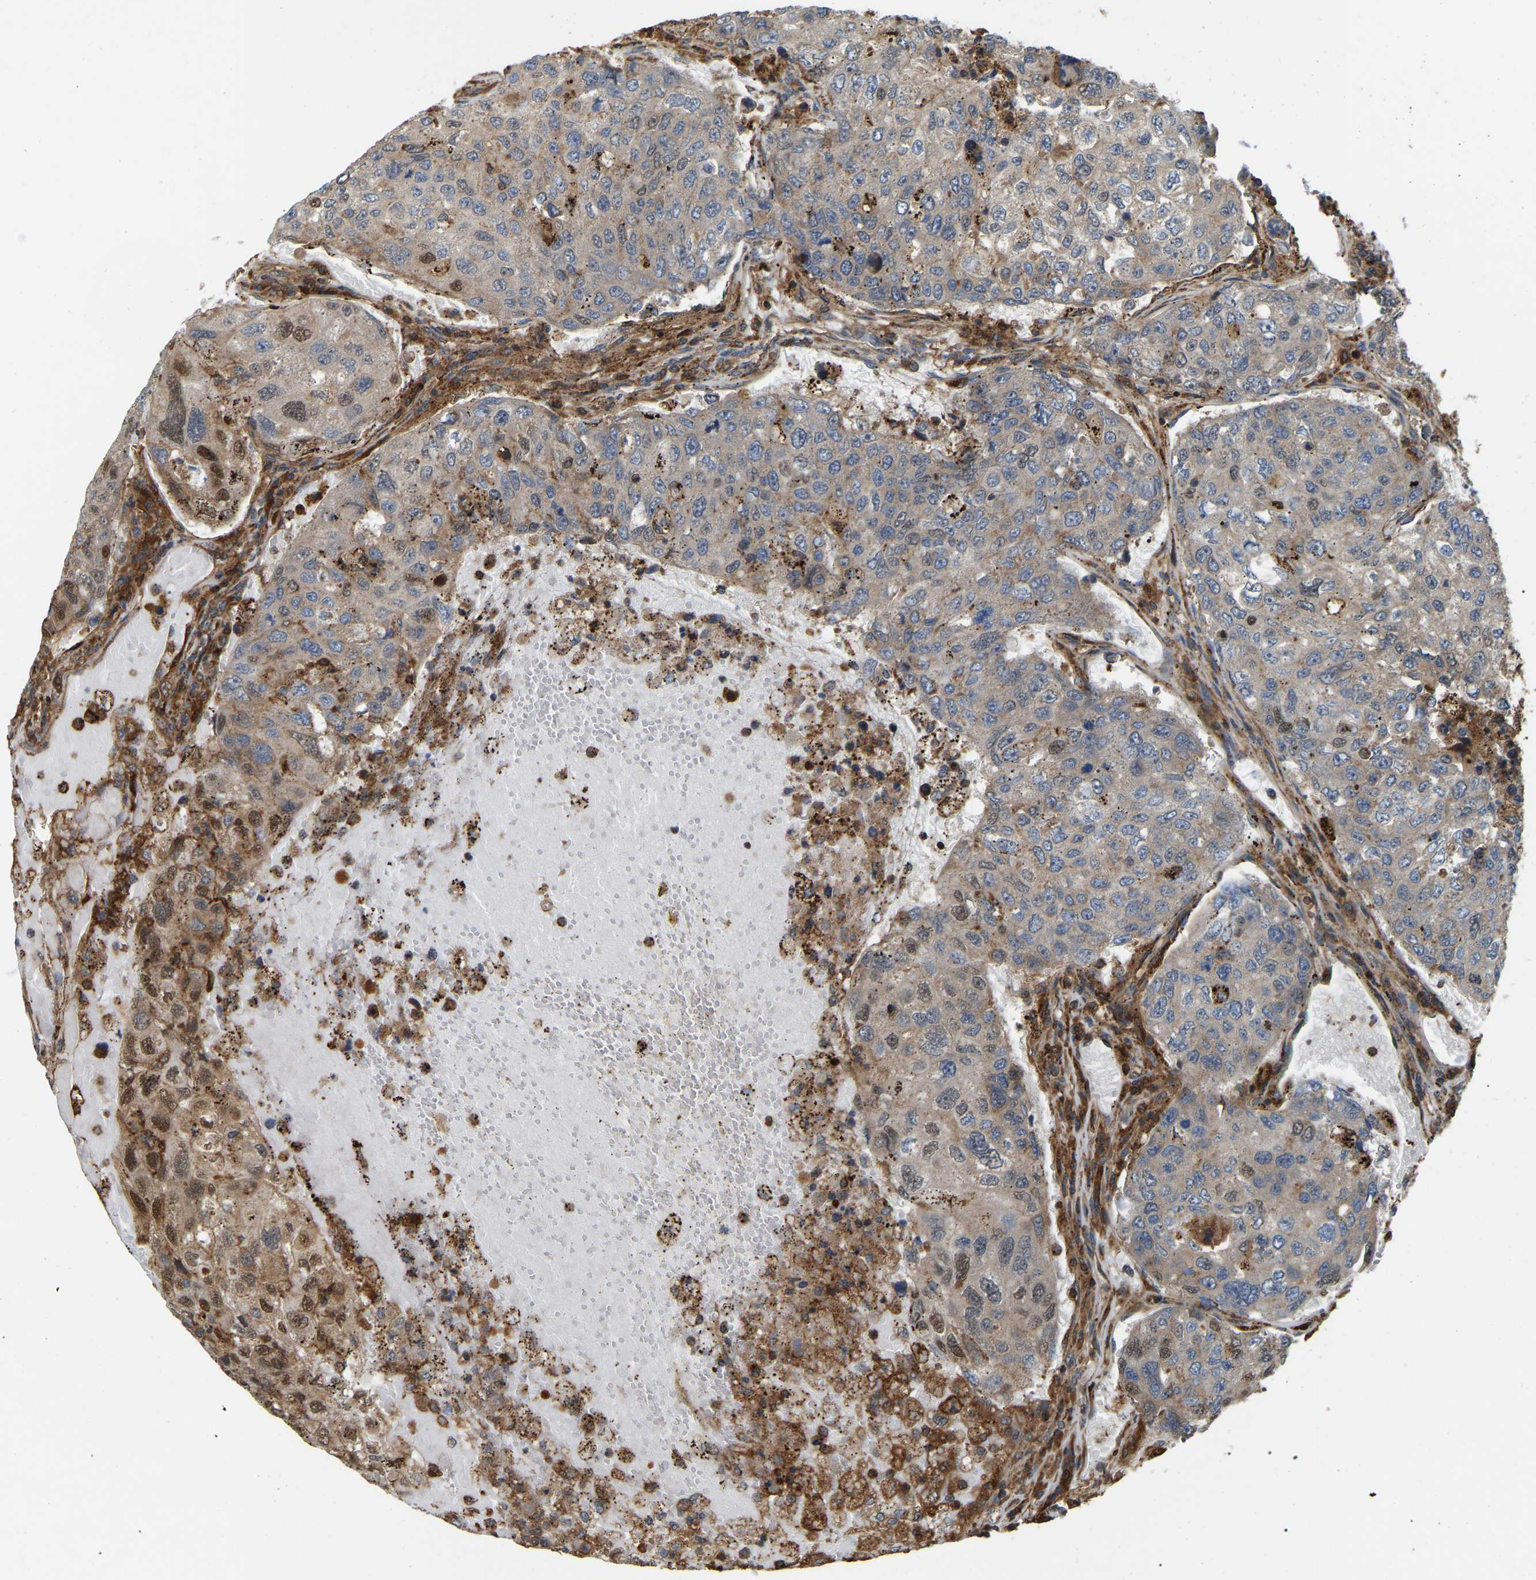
{"staining": {"intensity": "moderate", "quantity": ">75%", "location": "cytoplasmic/membranous,nuclear"}, "tissue": "urothelial cancer", "cell_type": "Tumor cells", "image_type": "cancer", "snomed": [{"axis": "morphology", "description": "Urothelial carcinoma, High grade"}, {"axis": "topography", "description": "Lymph node"}, {"axis": "topography", "description": "Urinary bladder"}], "caption": "IHC staining of high-grade urothelial carcinoma, which displays medium levels of moderate cytoplasmic/membranous and nuclear positivity in about >75% of tumor cells indicating moderate cytoplasmic/membranous and nuclear protein expression. The staining was performed using DAB (brown) for protein detection and nuclei were counterstained in hematoxylin (blue).", "gene": "SAMD9L", "patient": {"sex": "male", "age": 51}}